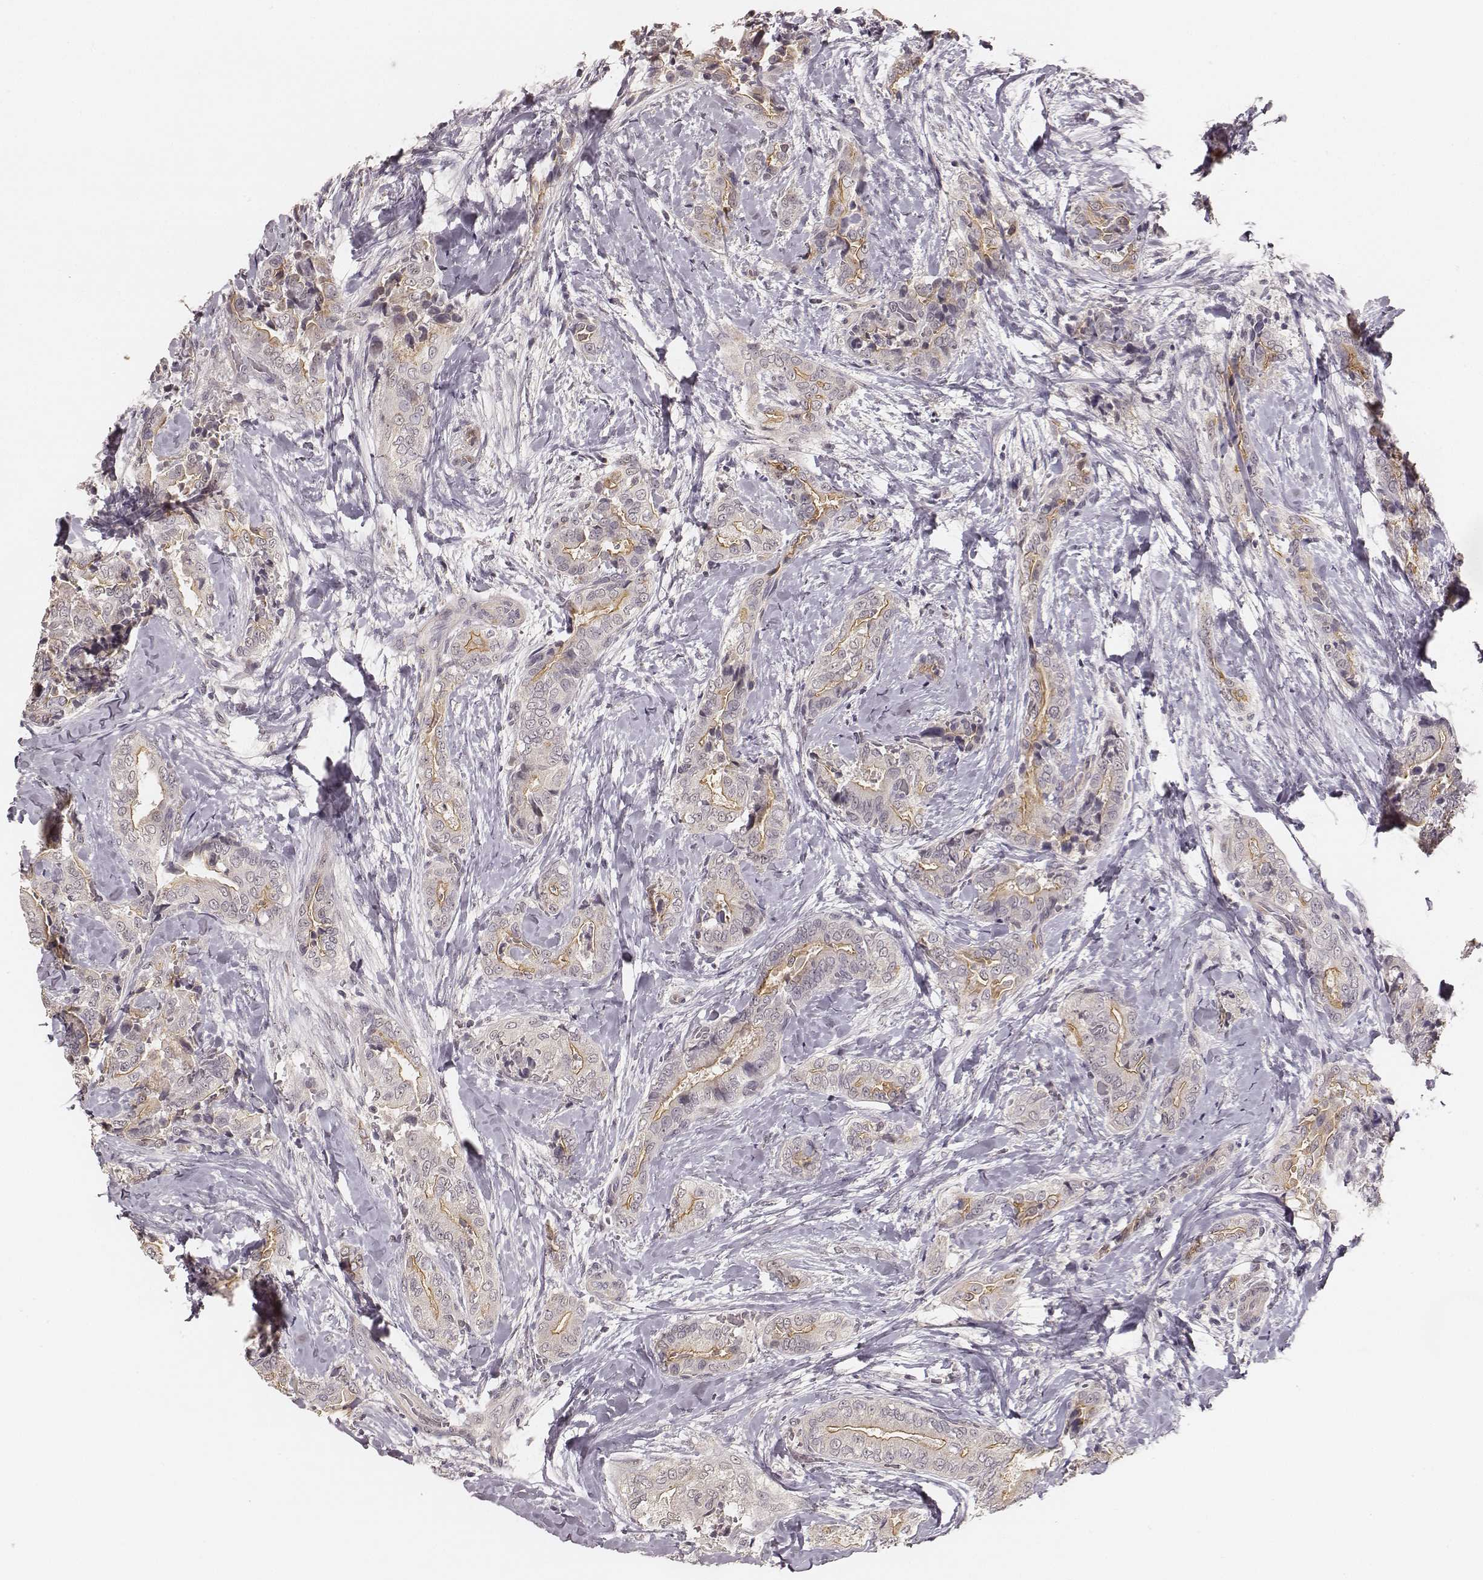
{"staining": {"intensity": "negative", "quantity": "none", "location": "none"}, "tissue": "thyroid cancer", "cell_type": "Tumor cells", "image_type": "cancer", "snomed": [{"axis": "morphology", "description": "Papillary adenocarcinoma, NOS"}, {"axis": "topography", "description": "Thyroid gland"}], "caption": "Immunohistochemistry (IHC) of thyroid cancer demonstrates no staining in tumor cells.", "gene": "LY6K", "patient": {"sex": "male", "age": 61}}